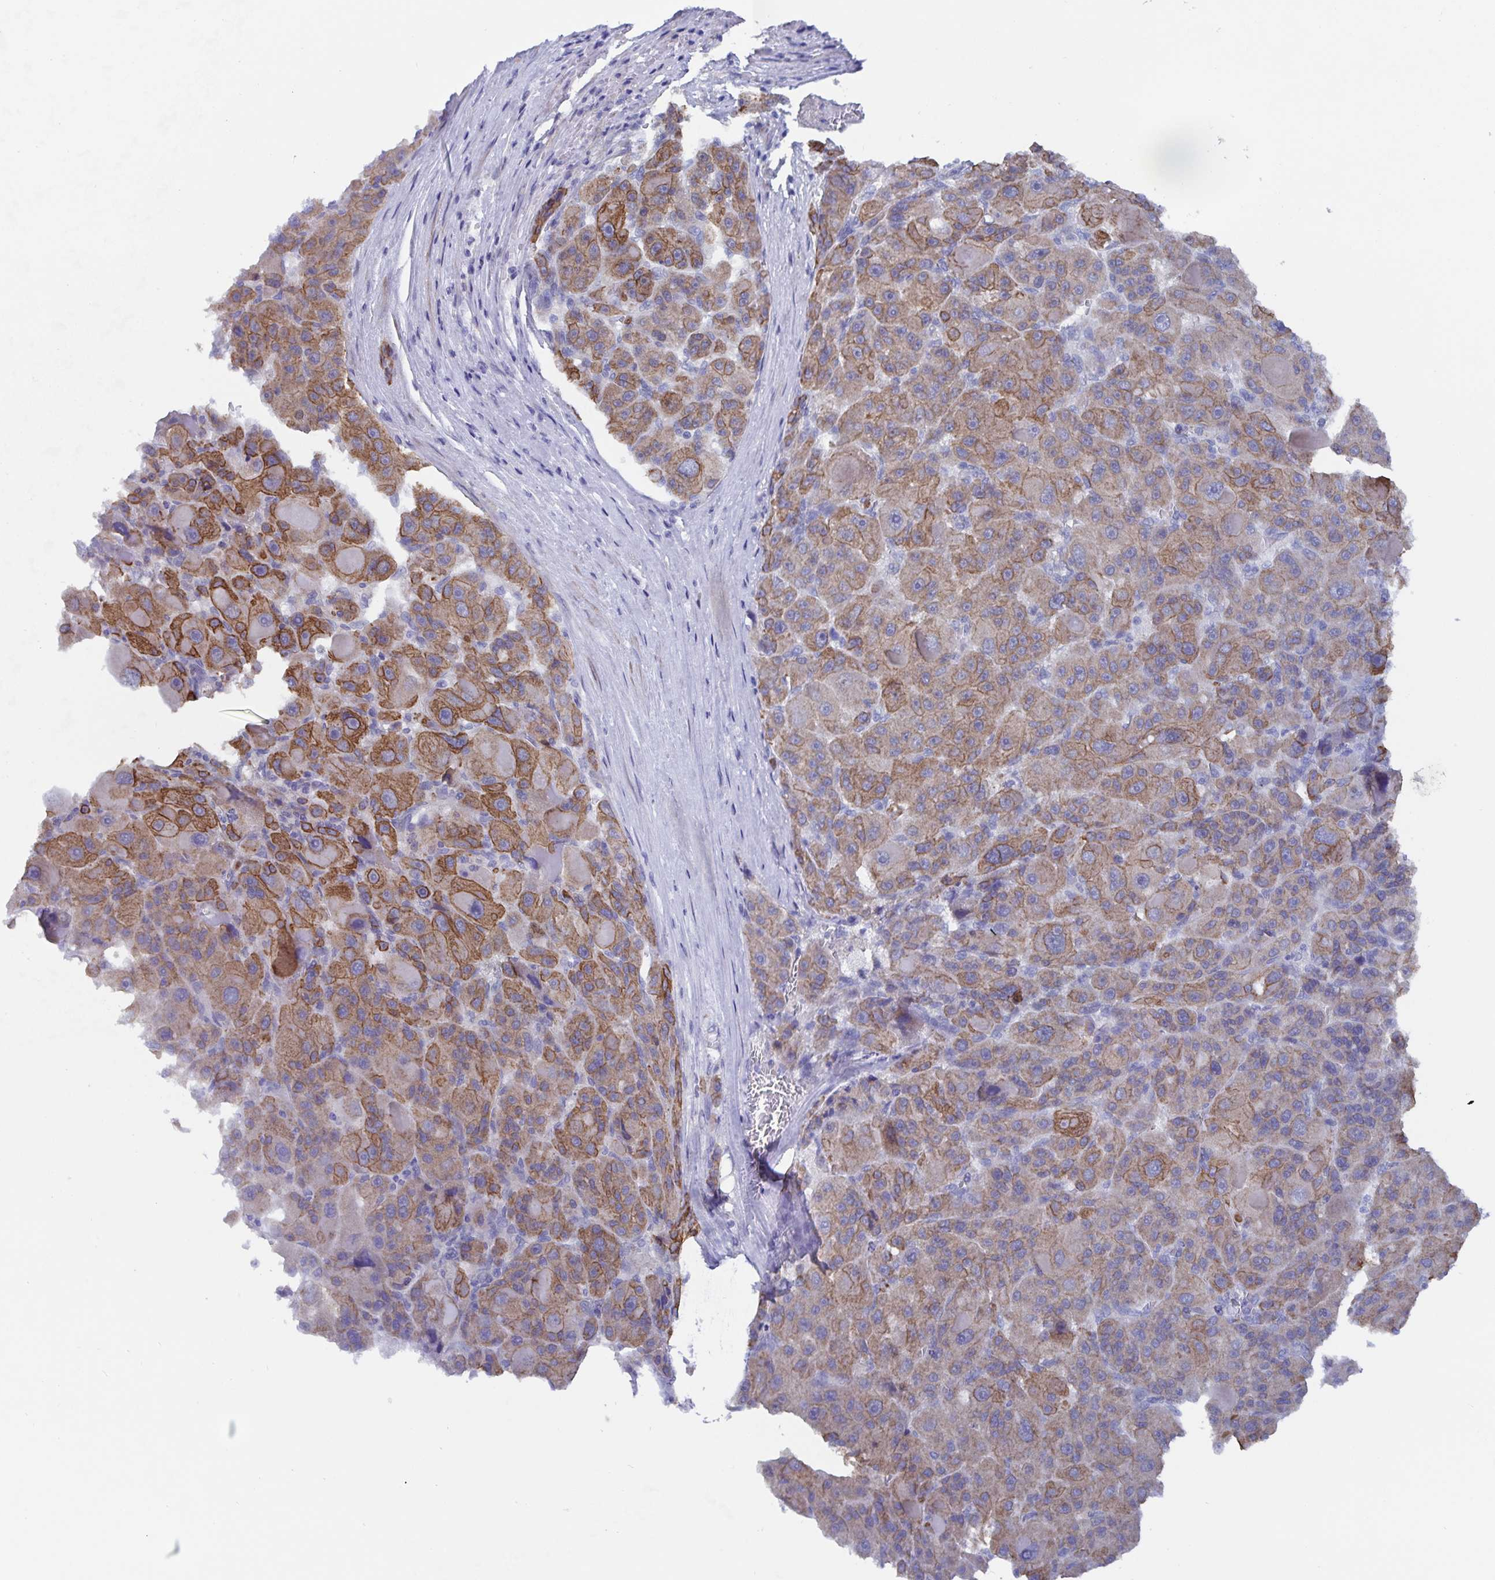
{"staining": {"intensity": "moderate", "quantity": "<25%", "location": "cytoplasmic/membranous"}, "tissue": "liver cancer", "cell_type": "Tumor cells", "image_type": "cancer", "snomed": [{"axis": "morphology", "description": "Carcinoma, Hepatocellular, NOS"}, {"axis": "topography", "description": "Liver"}], "caption": "Protein positivity by immunohistochemistry reveals moderate cytoplasmic/membranous expression in about <25% of tumor cells in liver hepatocellular carcinoma.", "gene": "ZIK1", "patient": {"sex": "male", "age": 76}}